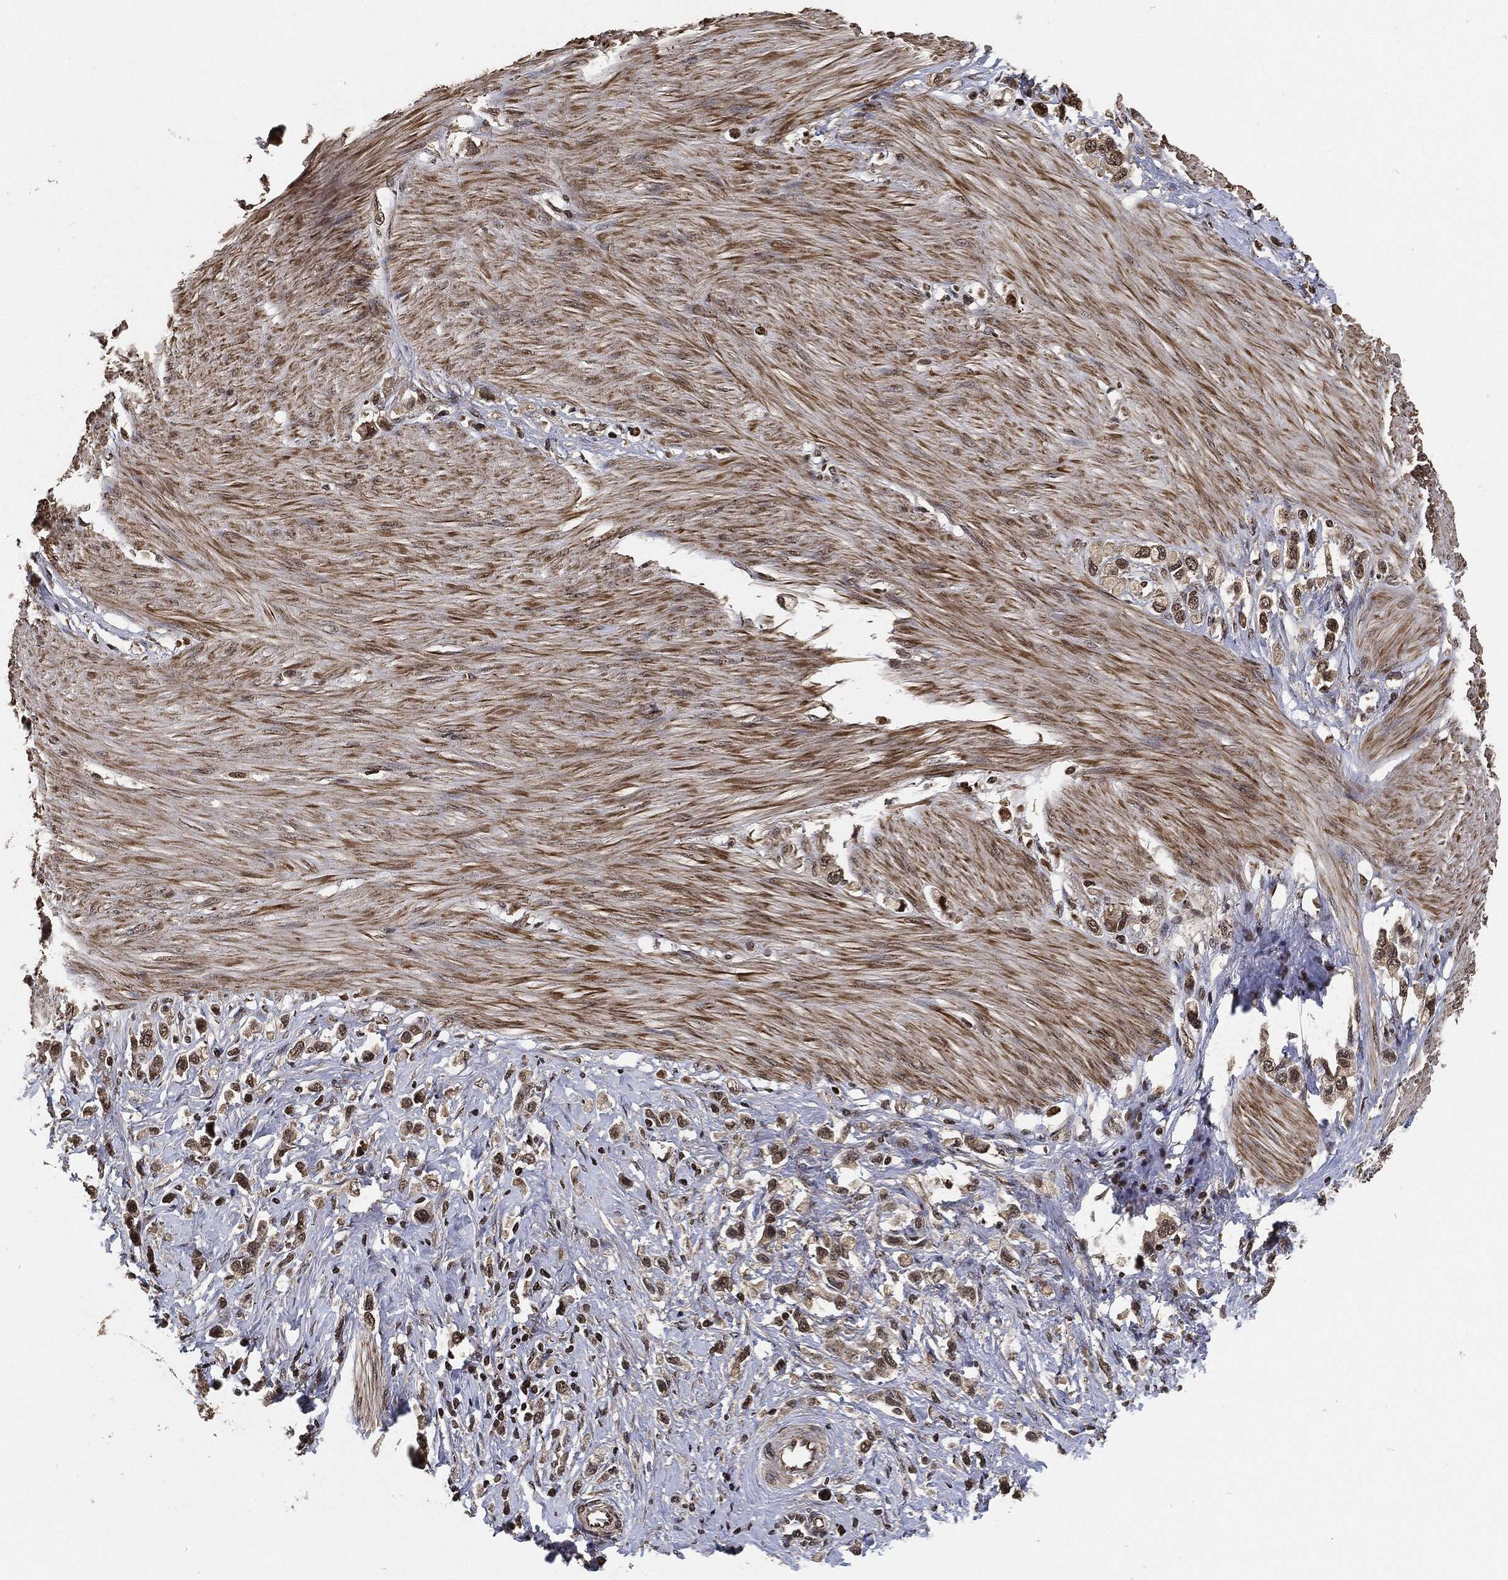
{"staining": {"intensity": "weak", "quantity": "25%-75%", "location": "cytoplasmic/membranous,nuclear"}, "tissue": "stomach cancer", "cell_type": "Tumor cells", "image_type": "cancer", "snomed": [{"axis": "morphology", "description": "Normal tissue, NOS"}, {"axis": "morphology", "description": "Adenocarcinoma, NOS"}, {"axis": "morphology", "description": "Adenocarcinoma, High grade"}, {"axis": "topography", "description": "Stomach, upper"}, {"axis": "topography", "description": "Stomach"}], "caption": "An image showing weak cytoplasmic/membranous and nuclear staining in approximately 25%-75% of tumor cells in adenocarcinoma (stomach), as visualized by brown immunohistochemical staining.", "gene": "PDK1", "patient": {"sex": "female", "age": 65}}